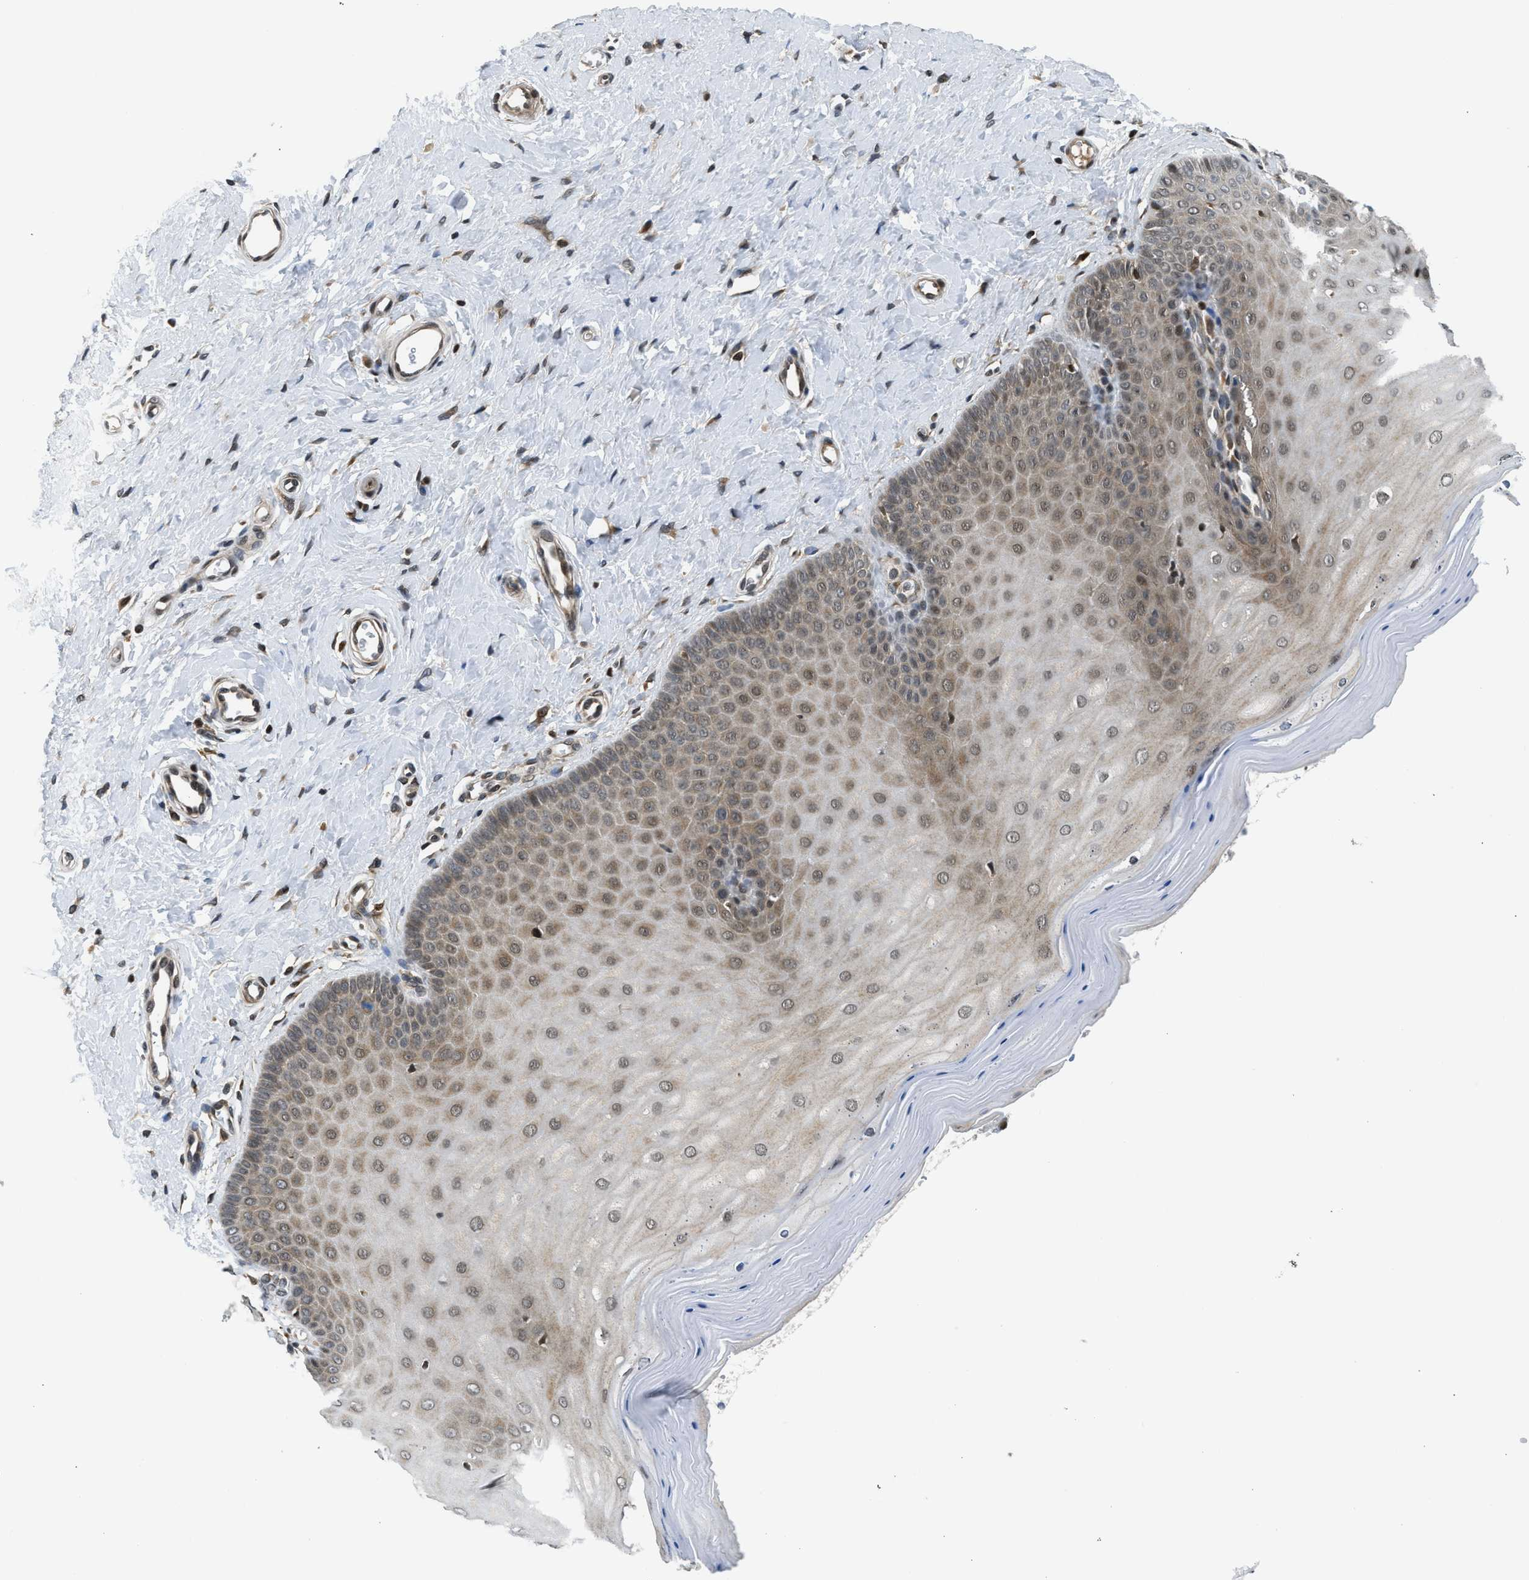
{"staining": {"intensity": "moderate", "quantity": "25%-75%", "location": "cytoplasmic/membranous,nuclear"}, "tissue": "cervix", "cell_type": "Squamous epithelial cells", "image_type": "normal", "snomed": [{"axis": "morphology", "description": "Normal tissue, NOS"}, {"axis": "topography", "description": "Cervix"}], "caption": "Cervix stained with IHC demonstrates moderate cytoplasmic/membranous,nuclear positivity in about 25%-75% of squamous epithelial cells.", "gene": "RETREG3", "patient": {"sex": "female", "age": 55}}